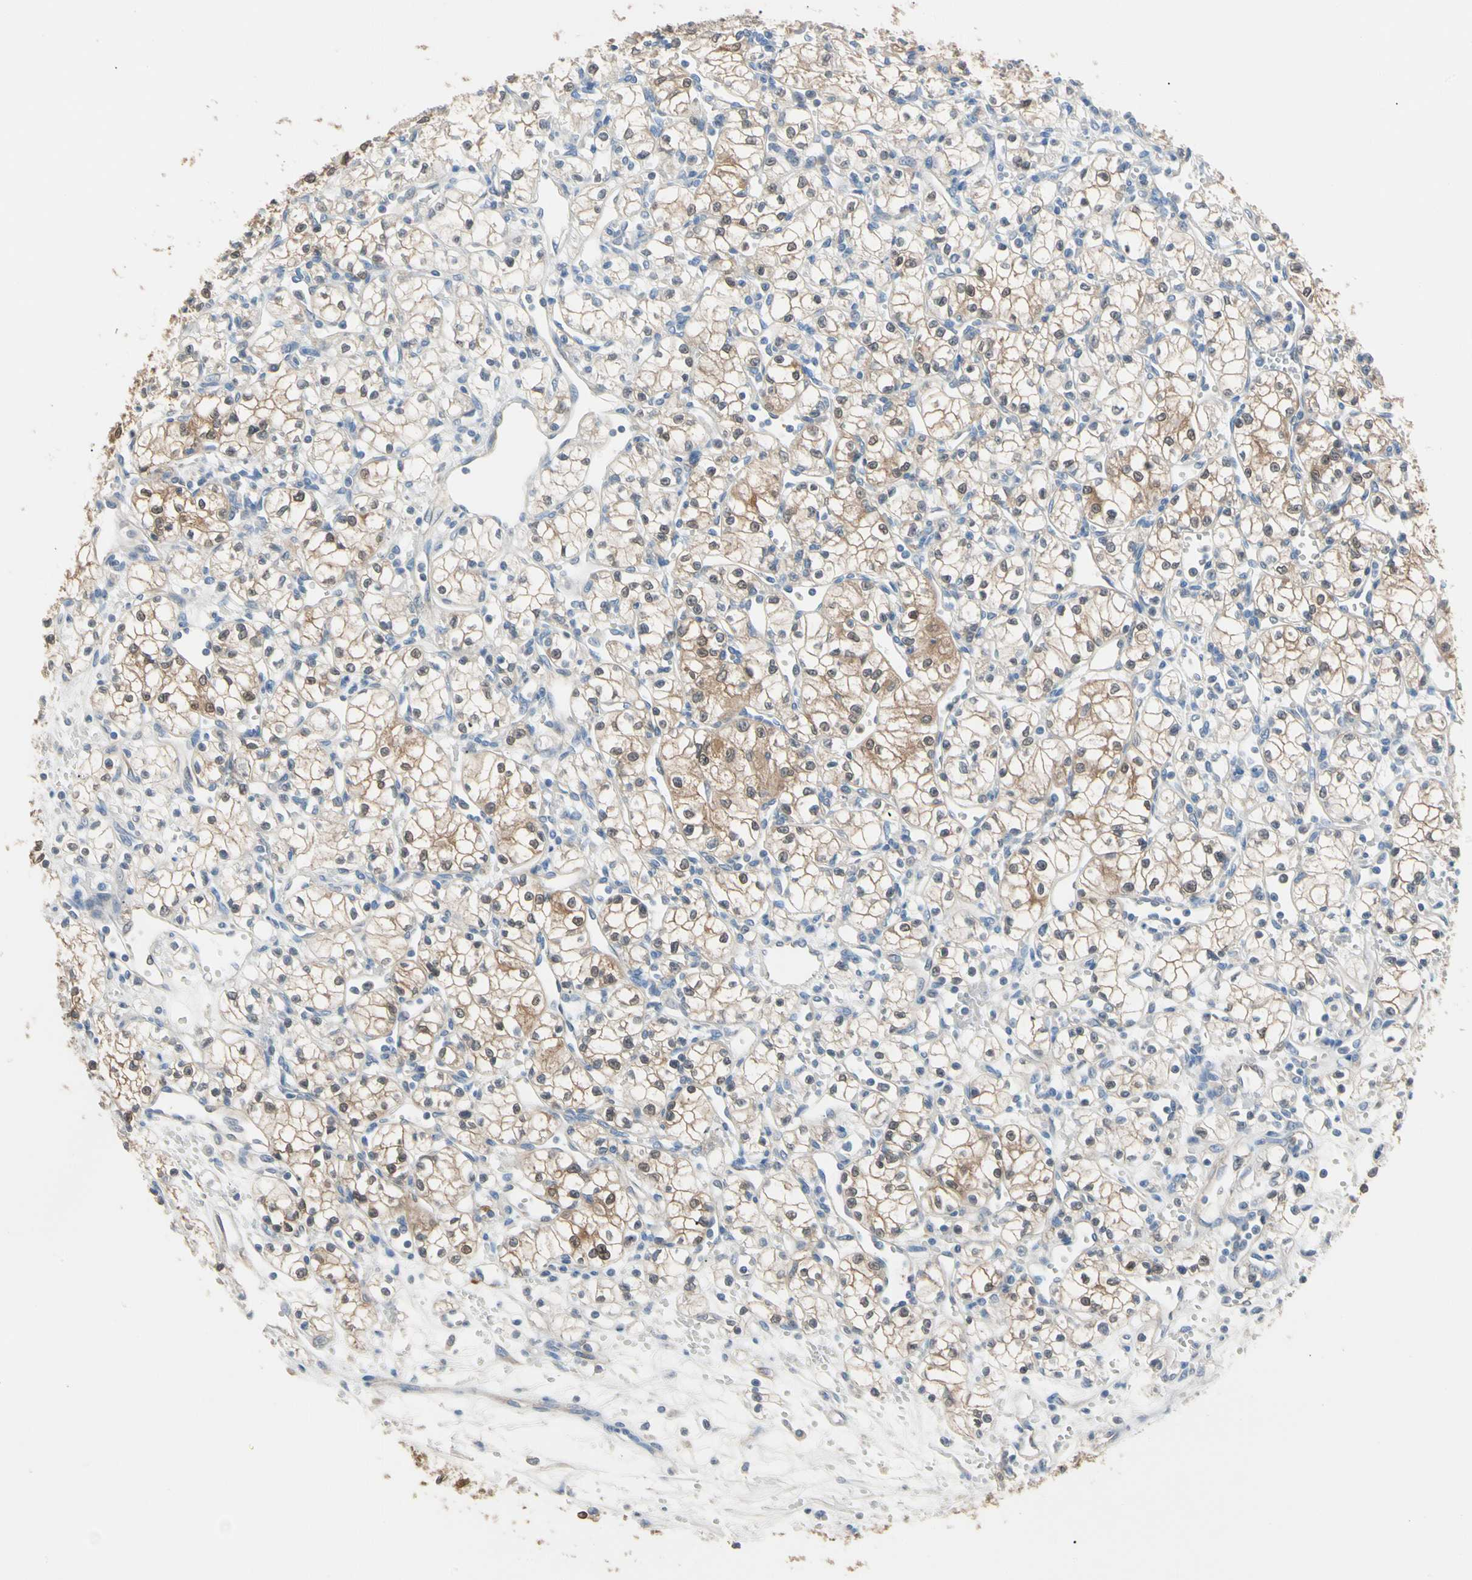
{"staining": {"intensity": "moderate", "quantity": "<25%", "location": "cytoplasmic/membranous,nuclear"}, "tissue": "renal cancer", "cell_type": "Tumor cells", "image_type": "cancer", "snomed": [{"axis": "morphology", "description": "Normal tissue, NOS"}, {"axis": "morphology", "description": "Adenocarcinoma, NOS"}, {"axis": "topography", "description": "Kidney"}], "caption": "Immunohistochemical staining of human renal cancer (adenocarcinoma) shows low levels of moderate cytoplasmic/membranous and nuclear expression in approximately <25% of tumor cells.", "gene": "BBOX1", "patient": {"sex": "male", "age": 59}}